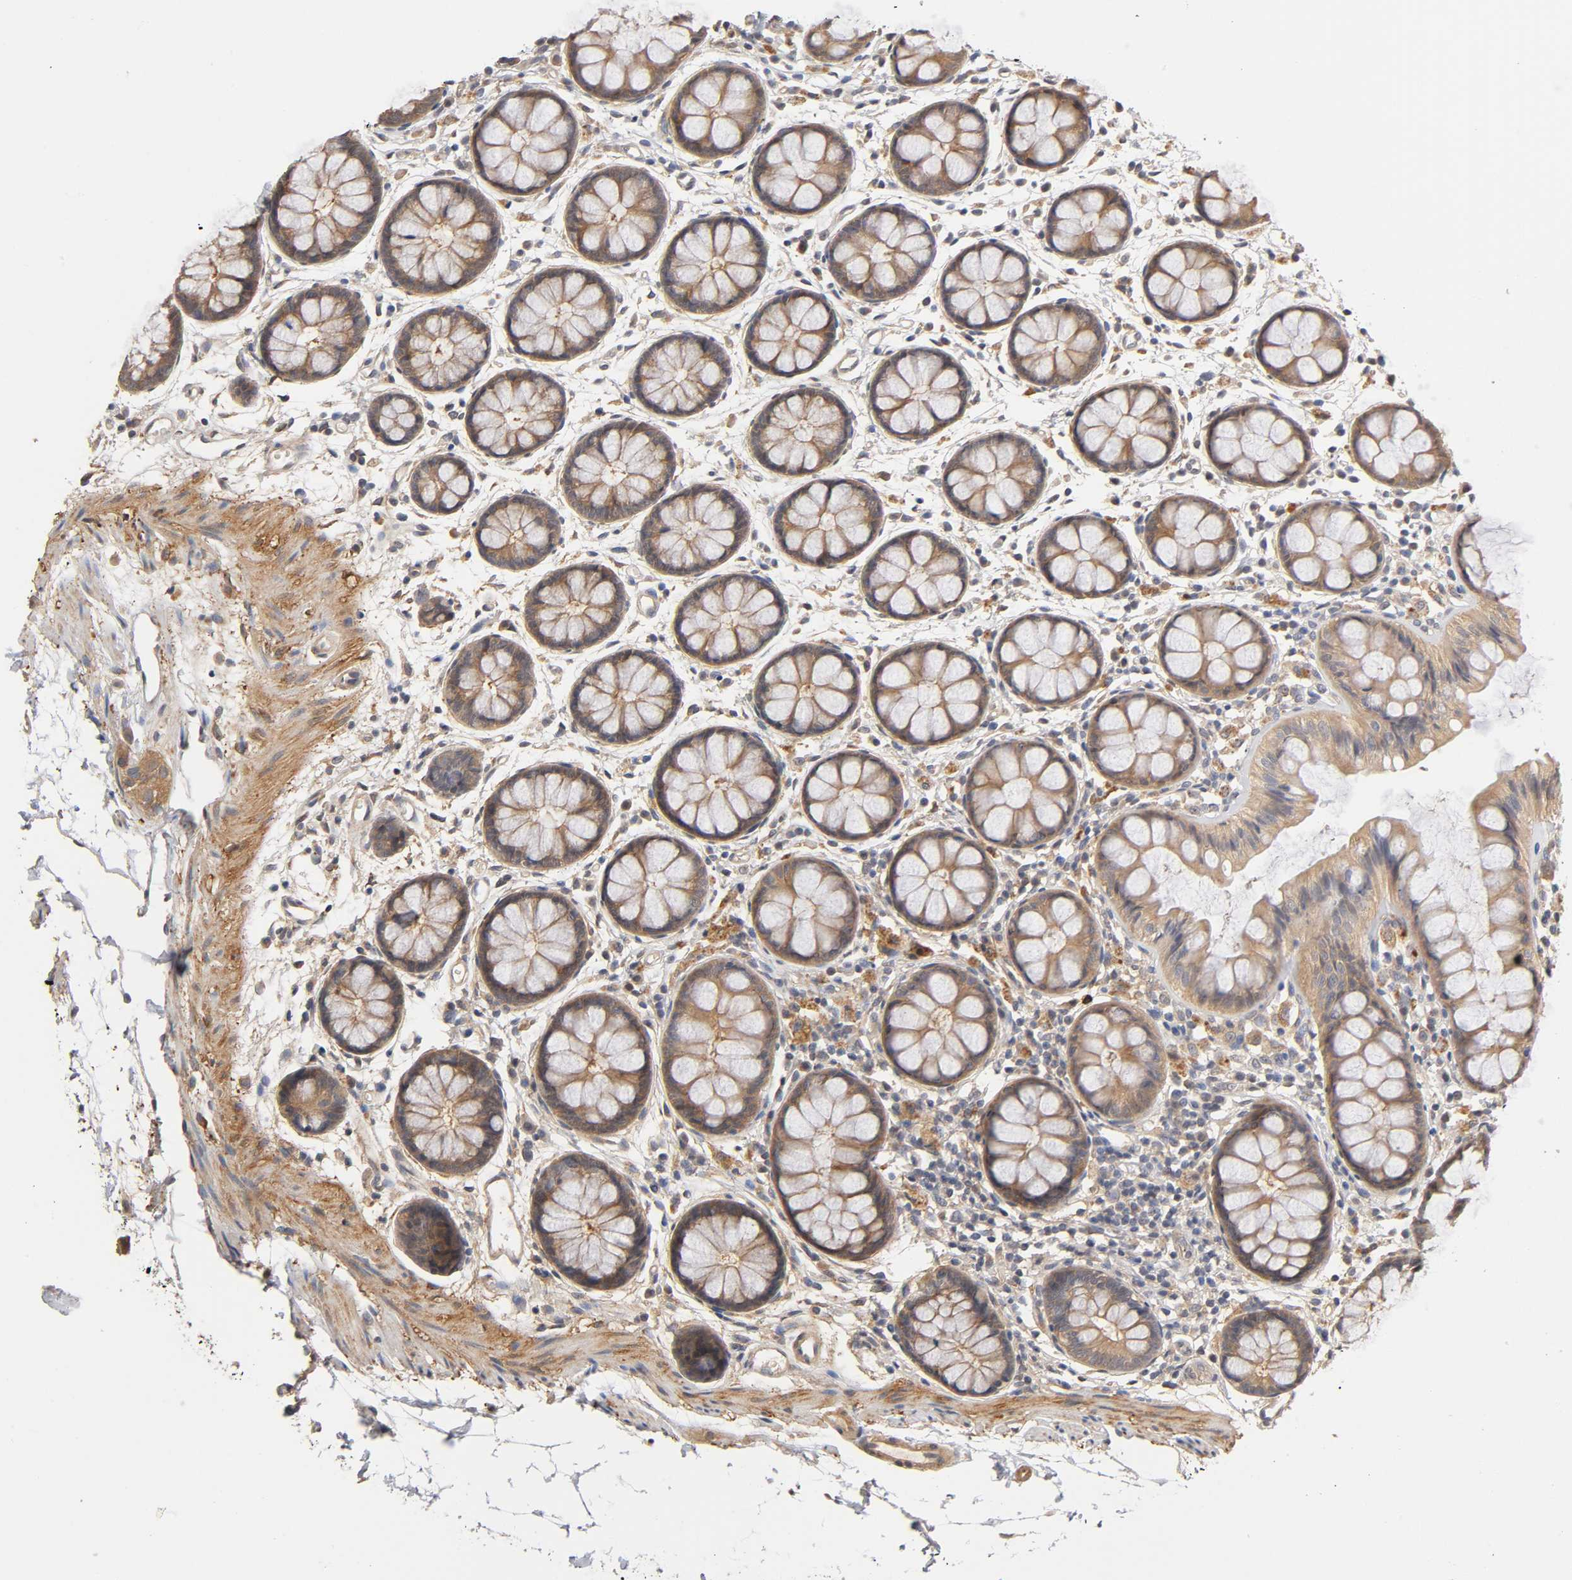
{"staining": {"intensity": "weak", "quantity": ">75%", "location": "cytoplasmic/membranous"}, "tissue": "rectum", "cell_type": "Glandular cells", "image_type": "normal", "snomed": [{"axis": "morphology", "description": "Normal tissue, NOS"}, {"axis": "topography", "description": "Rectum"}], "caption": "Benign rectum demonstrates weak cytoplasmic/membranous expression in about >75% of glandular cells, visualized by immunohistochemistry.", "gene": "PDE5A", "patient": {"sex": "female", "age": 66}}